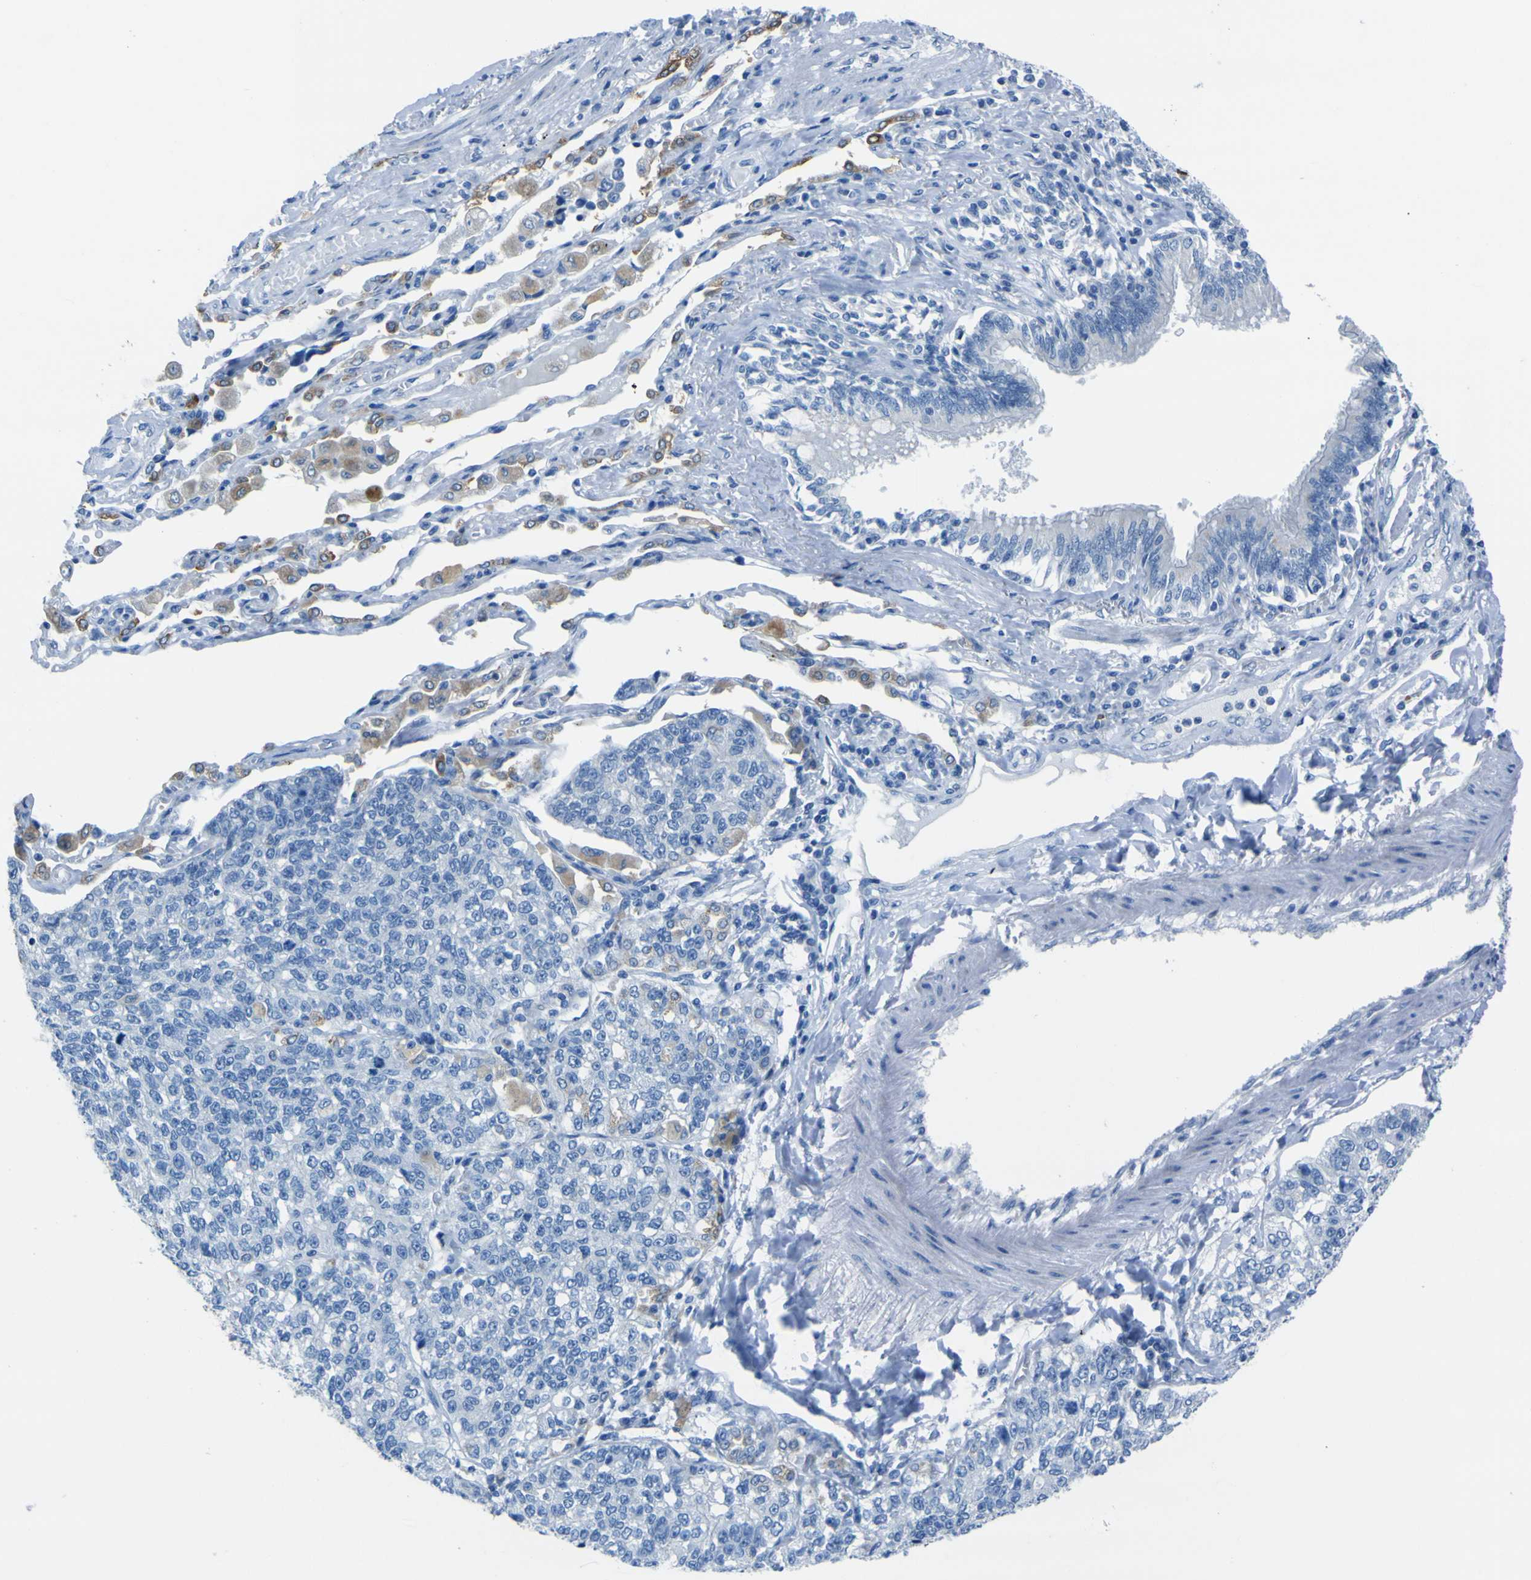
{"staining": {"intensity": "weak", "quantity": "<25%", "location": "cytoplasmic/membranous"}, "tissue": "lung cancer", "cell_type": "Tumor cells", "image_type": "cancer", "snomed": [{"axis": "morphology", "description": "Adenocarcinoma, NOS"}, {"axis": "topography", "description": "Lung"}], "caption": "Photomicrograph shows no protein expression in tumor cells of lung adenocarcinoma tissue.", "gene": "ACSL1", "patient": {"sex": "male", "age": 49}}